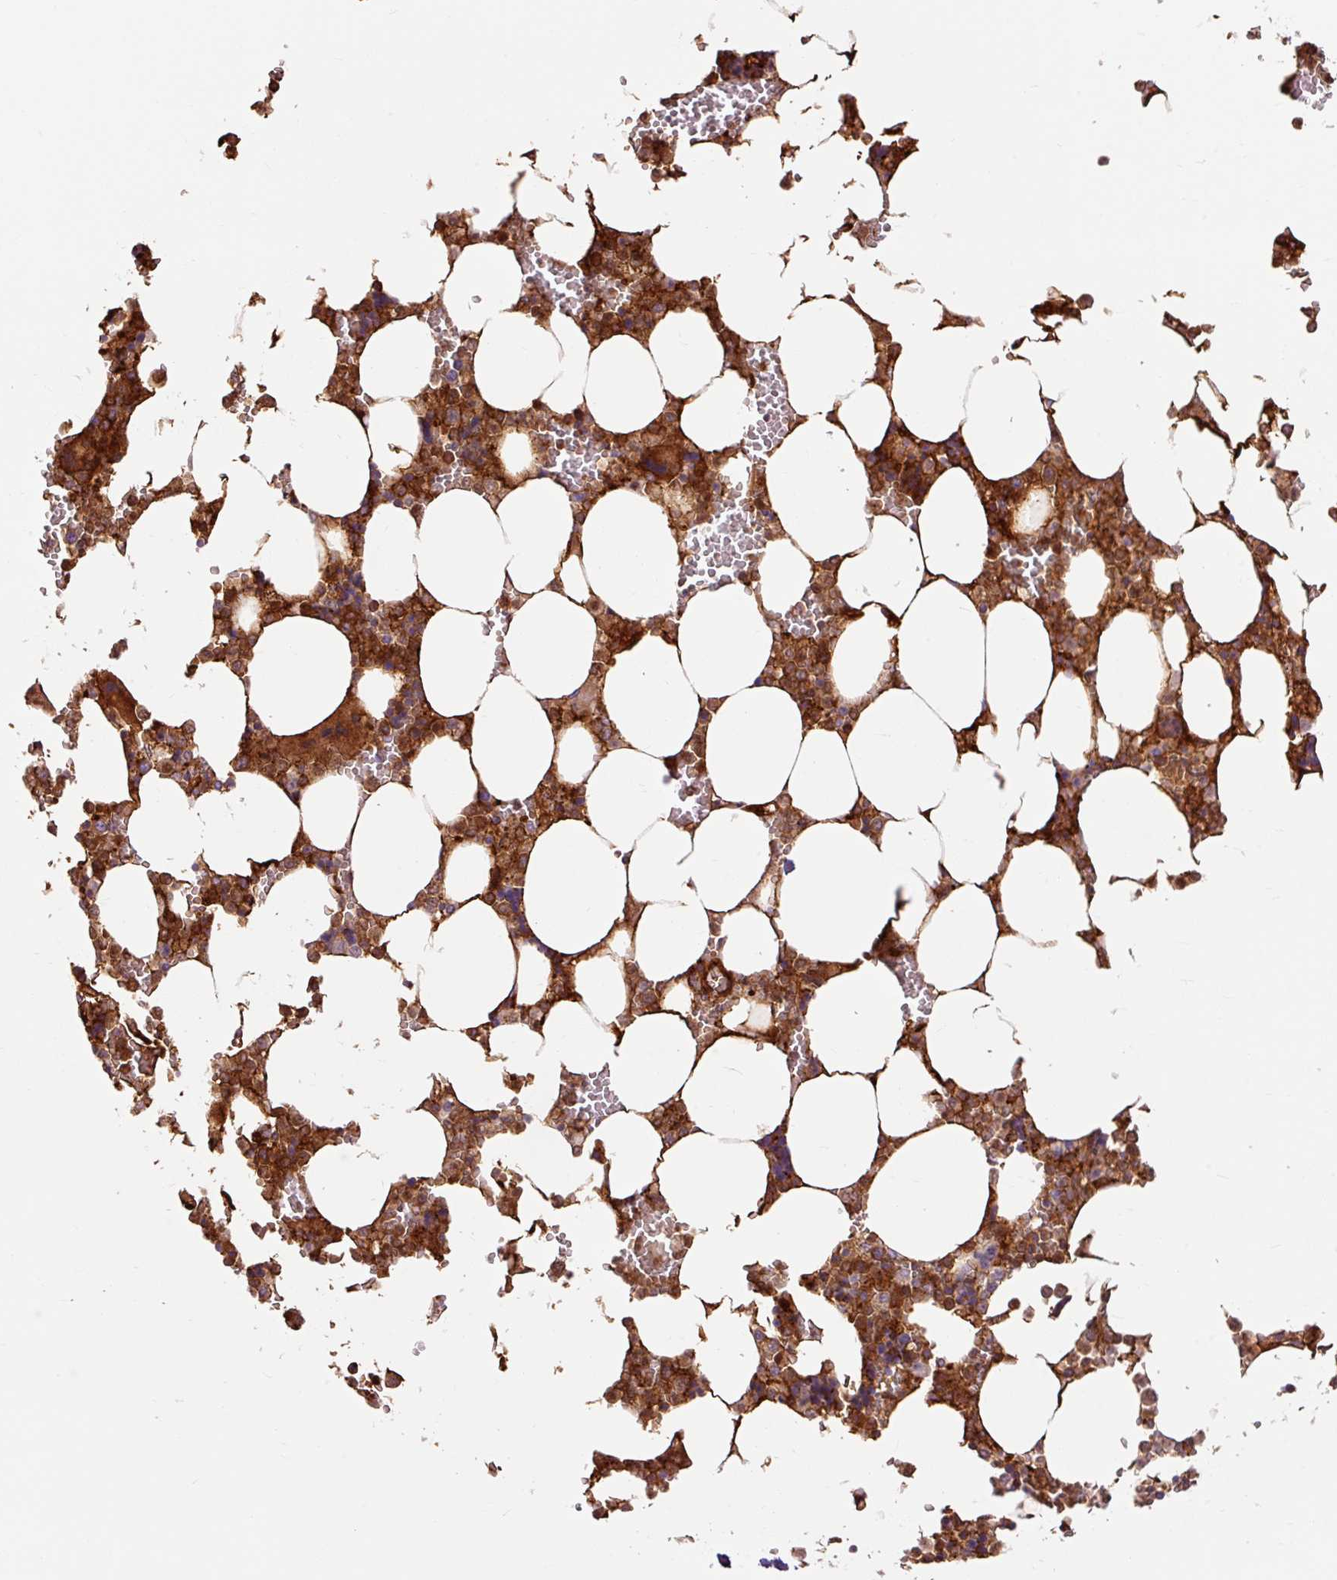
{"staining": {"intensity": "strong", "quantity": "25%-75%", "location": "cytoplasmic/membranous"}, "tissue": "bone marrow", "cell_type": "Hematopoietic cells", "image_type": "normal", "snomed": [{"axis": "morphology", "description": "Normal tissue, NOS"}, {"axis": "topography", "description": "Bone marrow"}], "caption": "This micrograph shows immunohistochemistry staining of benign bone marrow, with high strong cytoplasmic/membranous staining in about 25%-75% of hematopoietic cells.", "gene": "CEBPZ", "patient": {"sex": "male", "age": 64}}